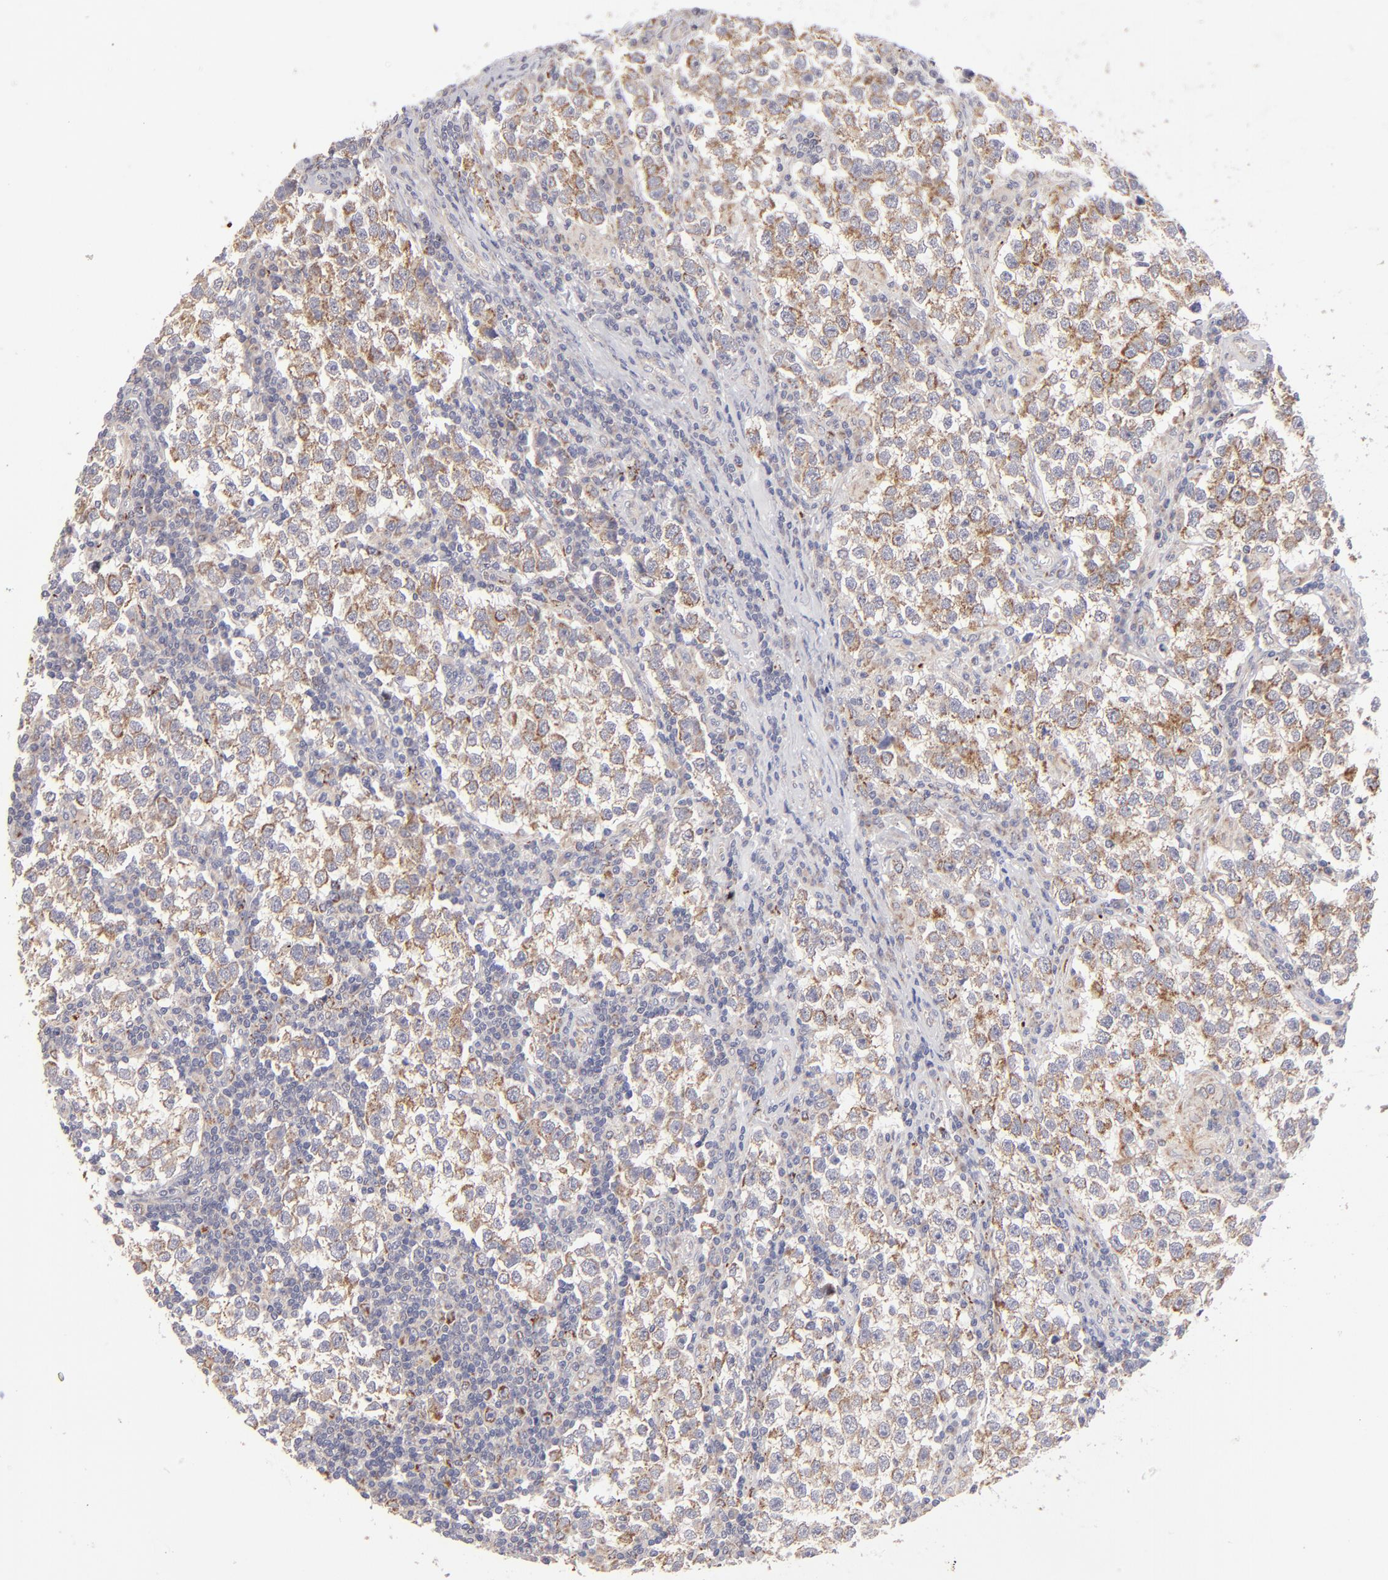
{"staining": {"intensity": "moderate", "quantity": ">75%", "location": "cytoplasmic/membranous"}, "tissue": "testis cancer", "cell_type": "Tumor cells", "image_type": "cancer", "snomed": [{"axis": "morphology", "description": "Seminoma, NOS"}, {"axis": "topography", "description": "Testis"}], "caption": "Moderate cytoplasmic/membranous expression is present in about >75% of tumor cells in testis seminoma.", "gene": "HCCS", "patient": {"sex": "male", "age": 36}}